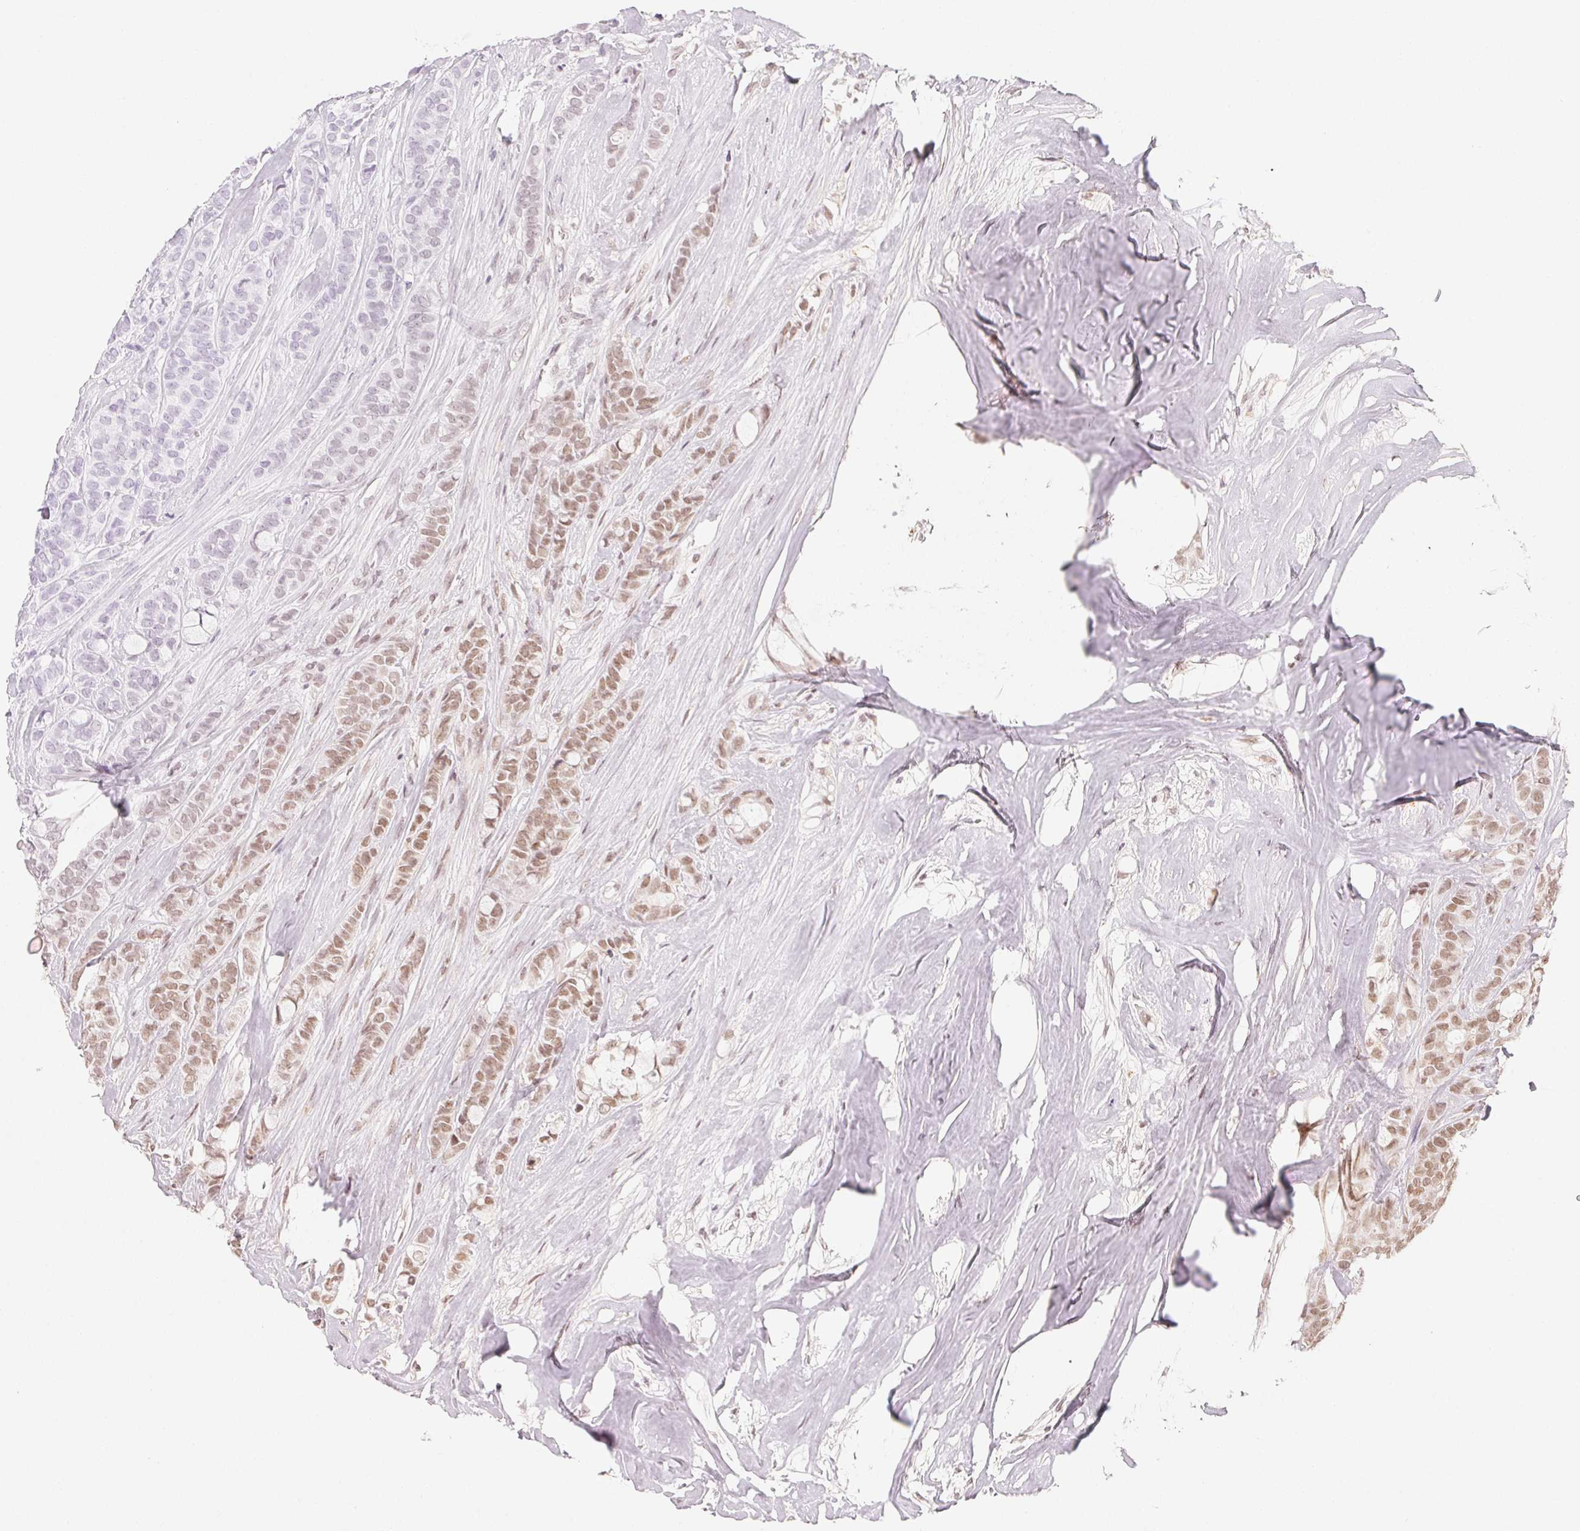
{"staining": {"intensity": "moderate", "quantity": "25%-75%", "location": "nuclear"}, "tissue": "breast cancer", "cell_type": "Tumor cells", "image_type": "cancer", "snomed": [{"axis": "morphology", "description": "Duct carcinoma"}, {"axis": "topography", "description": "Breast"}], "caption": "Immunohistochemical staining of breast intraductal carcinoma shows moderate nuclear protein expression in about 25%-75% of tumor cells.", "gene": "NXF3", "patient": {"sex": "female", "age": 84}}